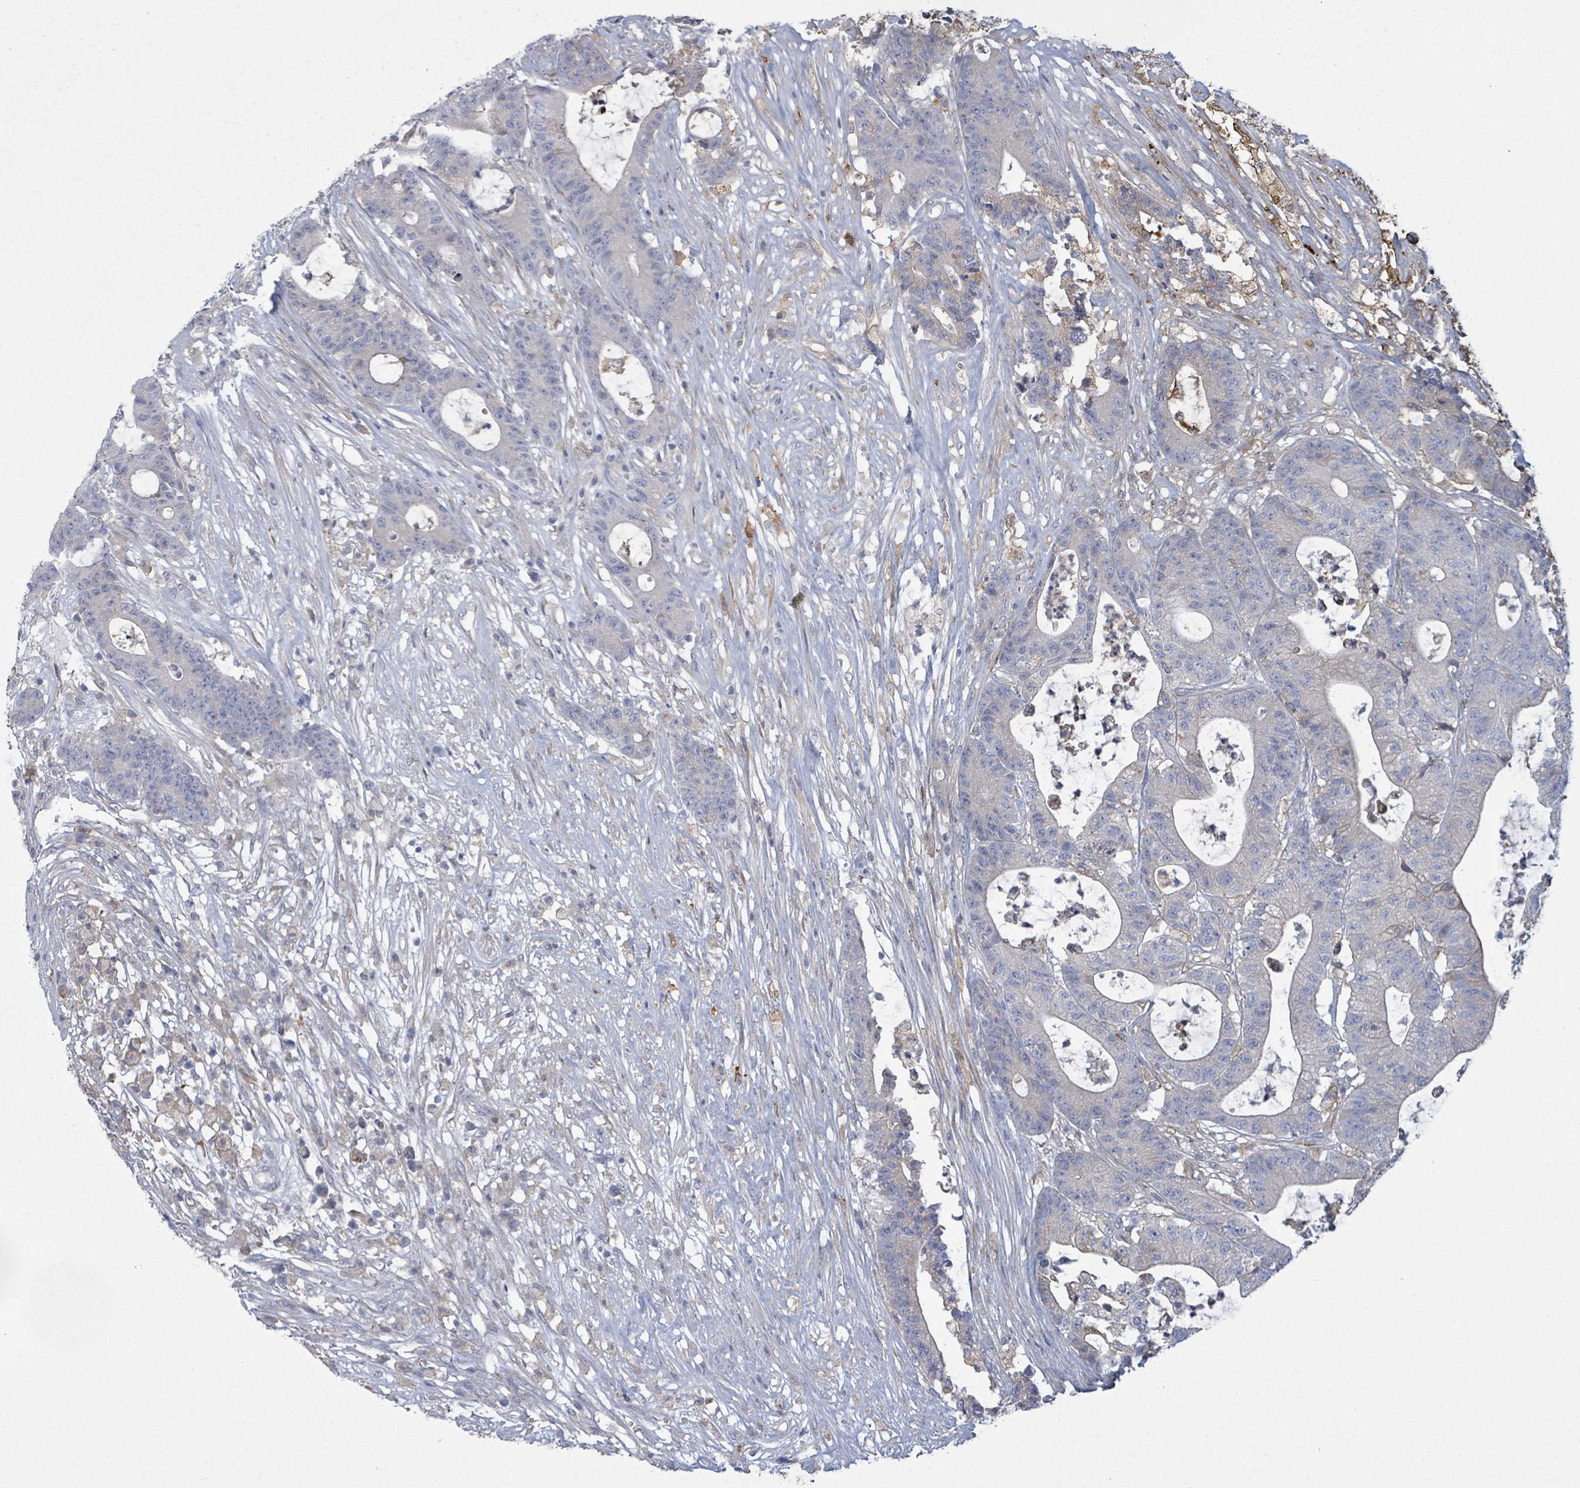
{"staining": {"intensity": "negative", "quantity": "none", "location": "none"}, "tissue": "colorectal cancer", "cell_type": "Tumor cells", "image_type": "cancer", "snomed": [{"axis": "morphology", "description": "Adenocarcinoma, NOS"}, {"axis": "topography", "description": "Colon"}], "caption": "Colorectal adenocarcinoma stained for a protein using immunohistochemistry displays no staining tumor cells.", "gene": "COL13A1", "patient": {"sex": "female", "age": 84}}